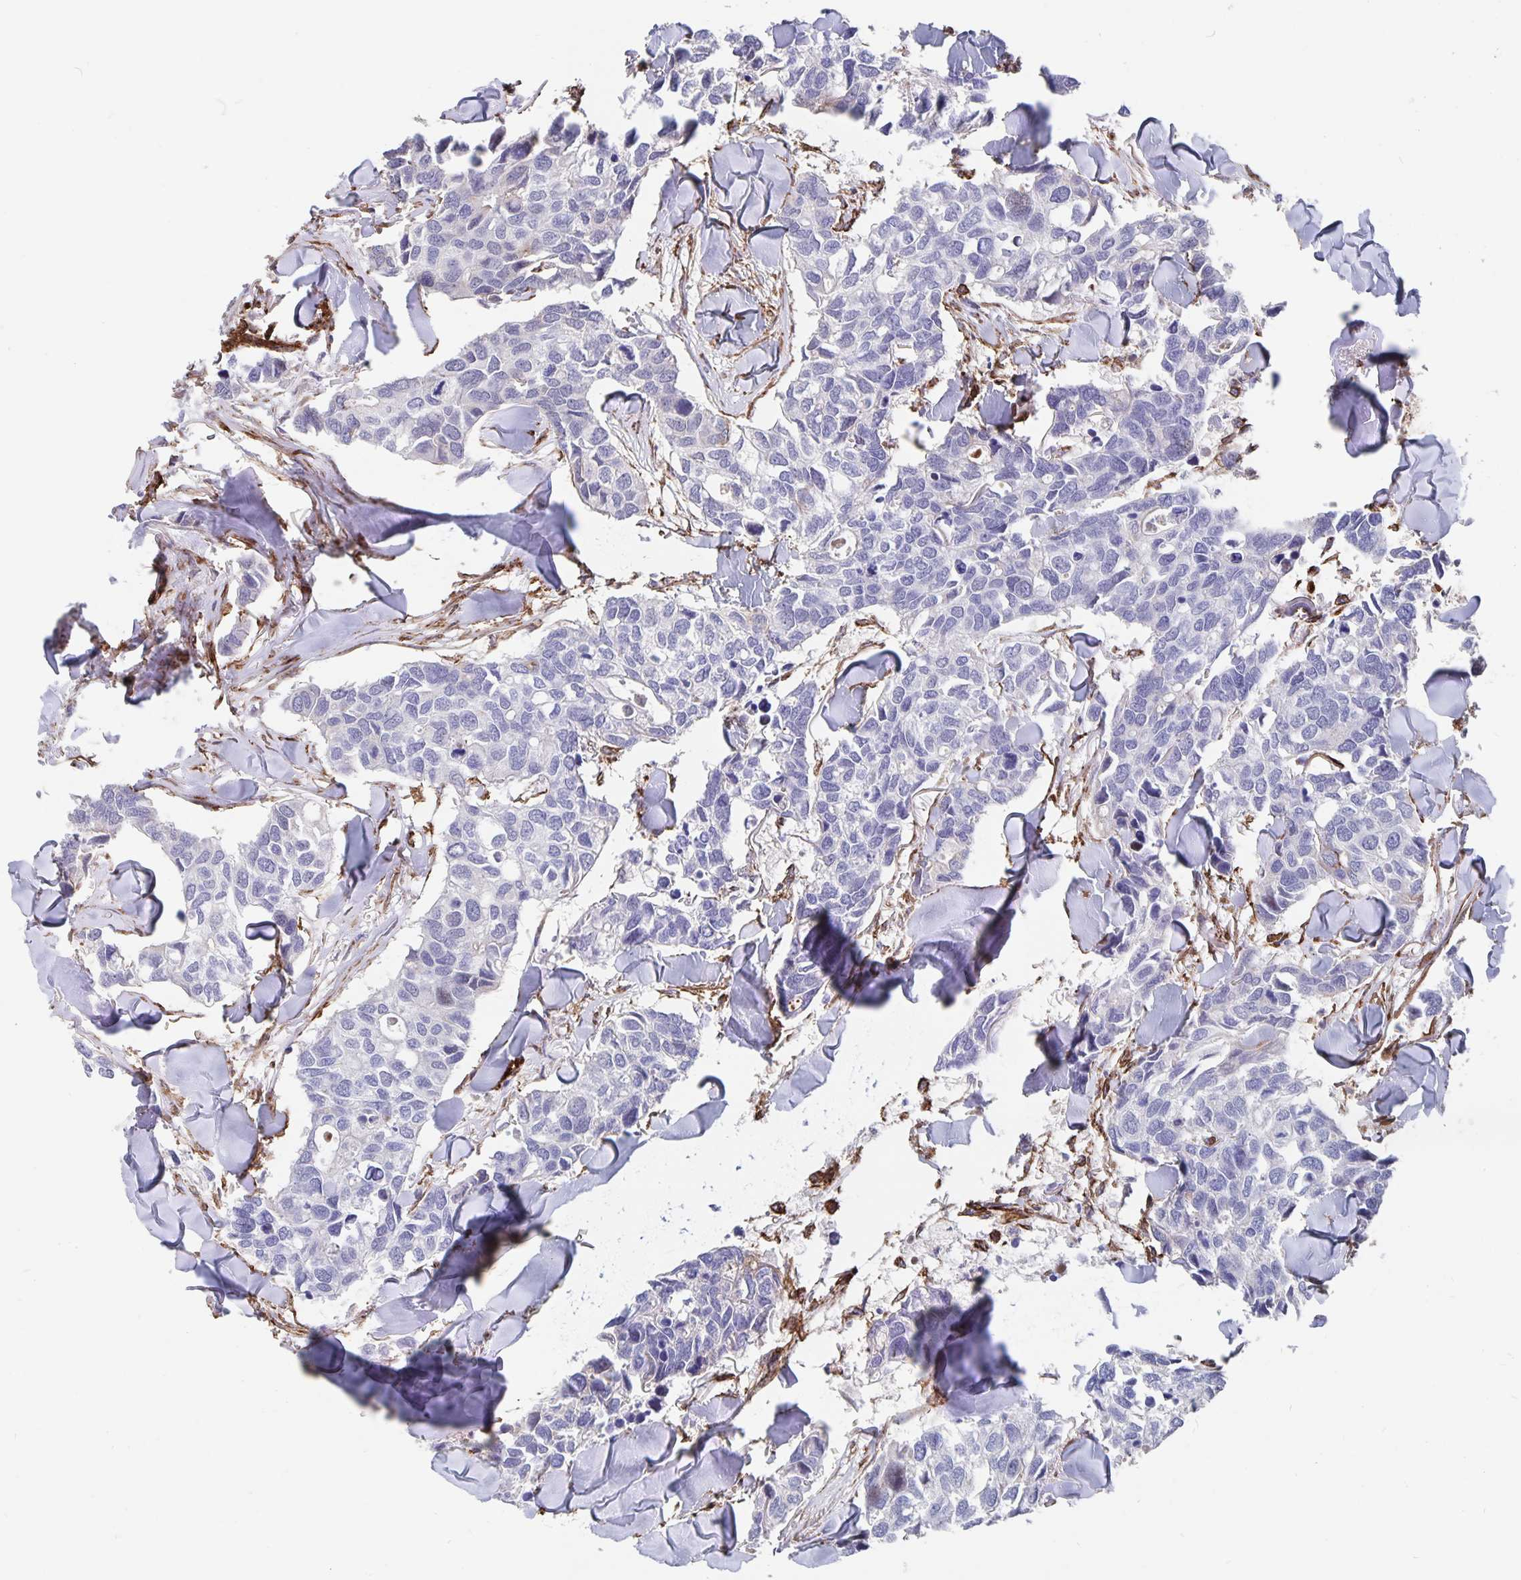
{"staining": {"intensity": "negative", "quantity": "none", "location": "none"}, "tissue": "breast cancer", "cell_type": "Tumor cells", "image_type": "cancer", "snomed": [{"axis": "morphology", "description": "Duct carcinoma"}, {"axis": "topography", "description": "Breast"}], "caption": "This is an IHC micrograph of human intraductal carcinoma (breast). There is no expression in tumor cells.", "gene": "DCHS2", "patient": {"sex": "female", "age": 83}}